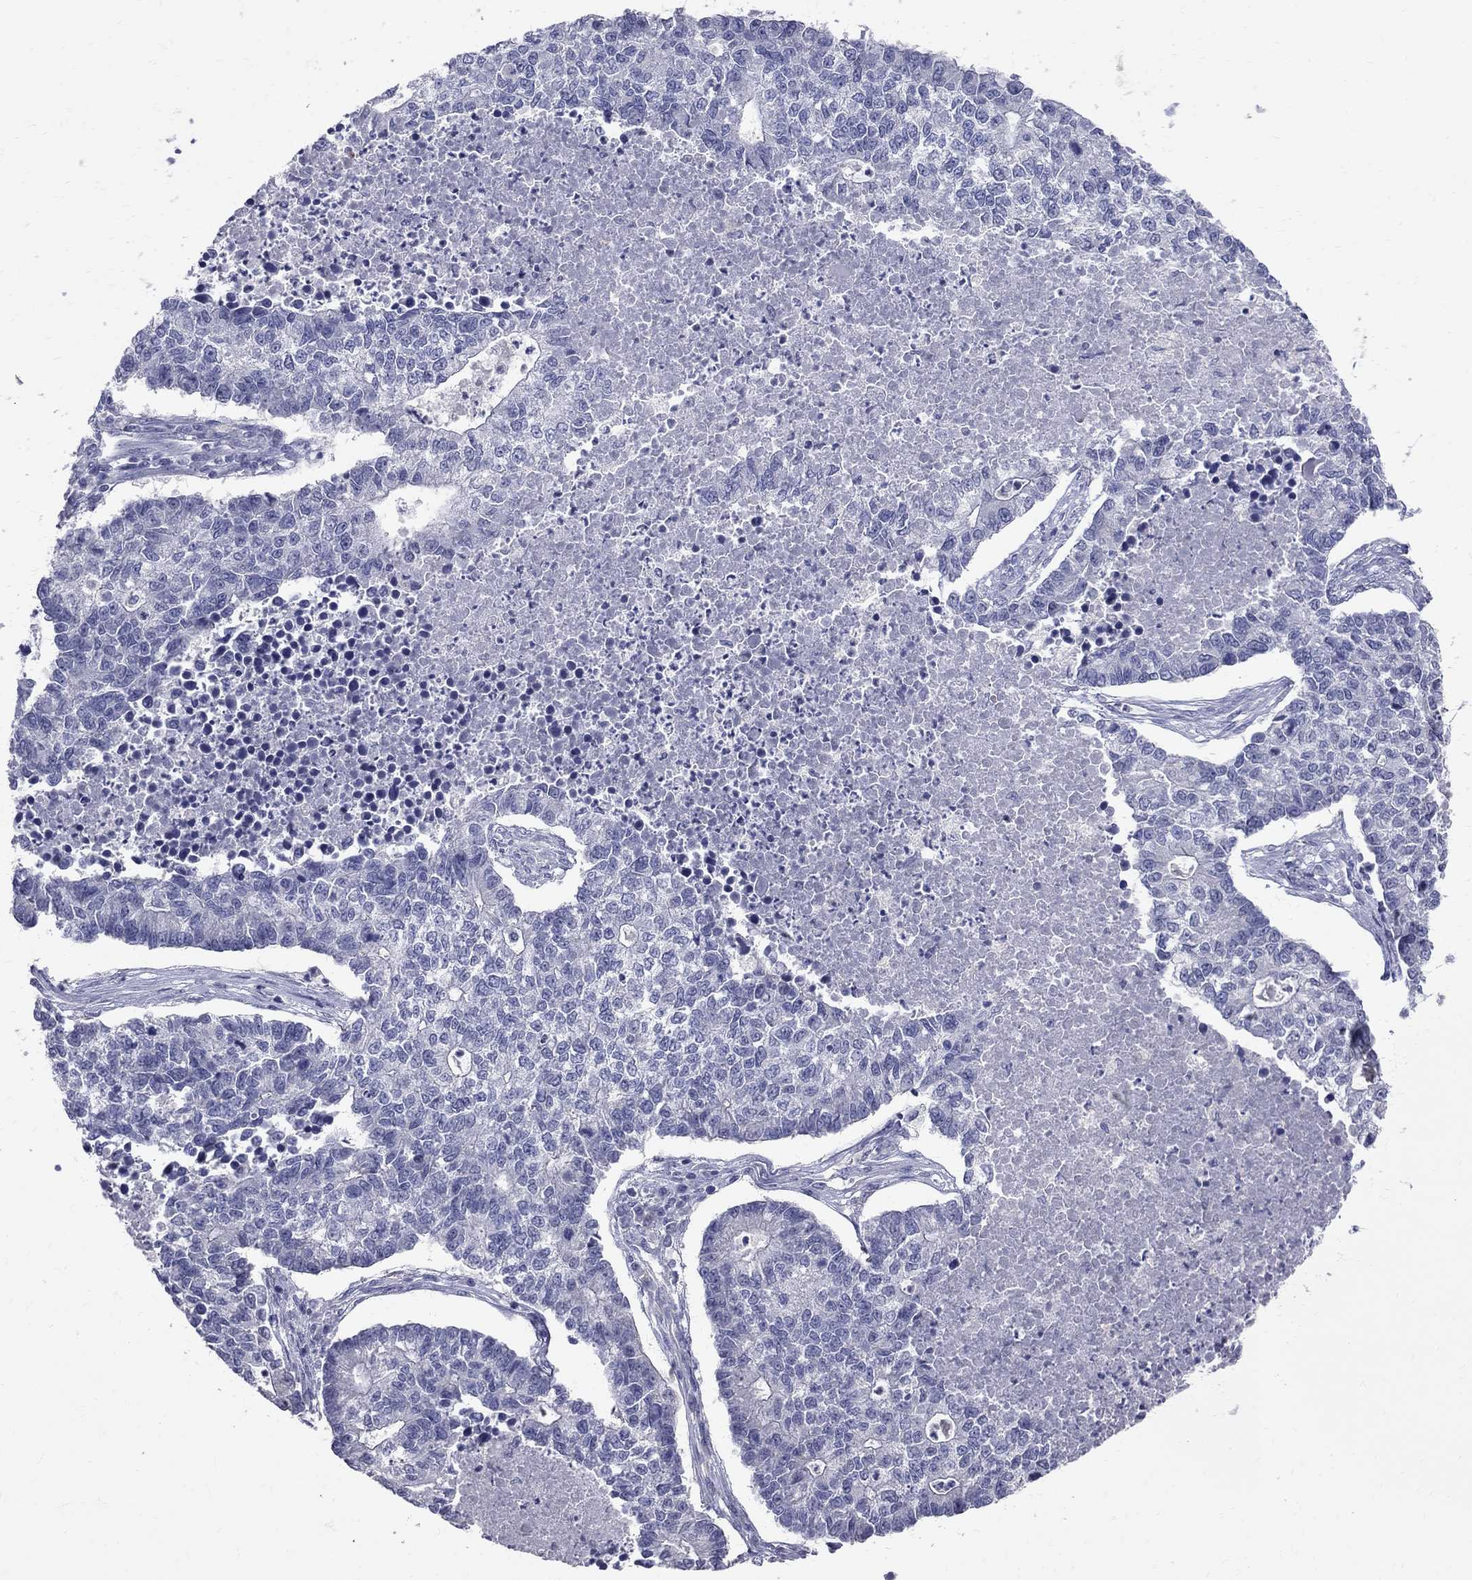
{"staining": {"intensity": "negative", "quantity": "none", "location": "none"}, "tissue": "lung cancer", "cell_type": "Tumor cells", "image_type": "cancer", "snomed": [{"axis": "morphology", "description": "Adenocarcinoma, NOS"}, {"axis": "topography", "description": "Lung"}], "caption": "The histopathology image reveals no significant staining in tumor cells of adenocarcinoma (lung). (IHC, brightfield microscopy, high magnification).", "gene": "TP53TG5", "patient": {"sex": "male", "age": 57}}